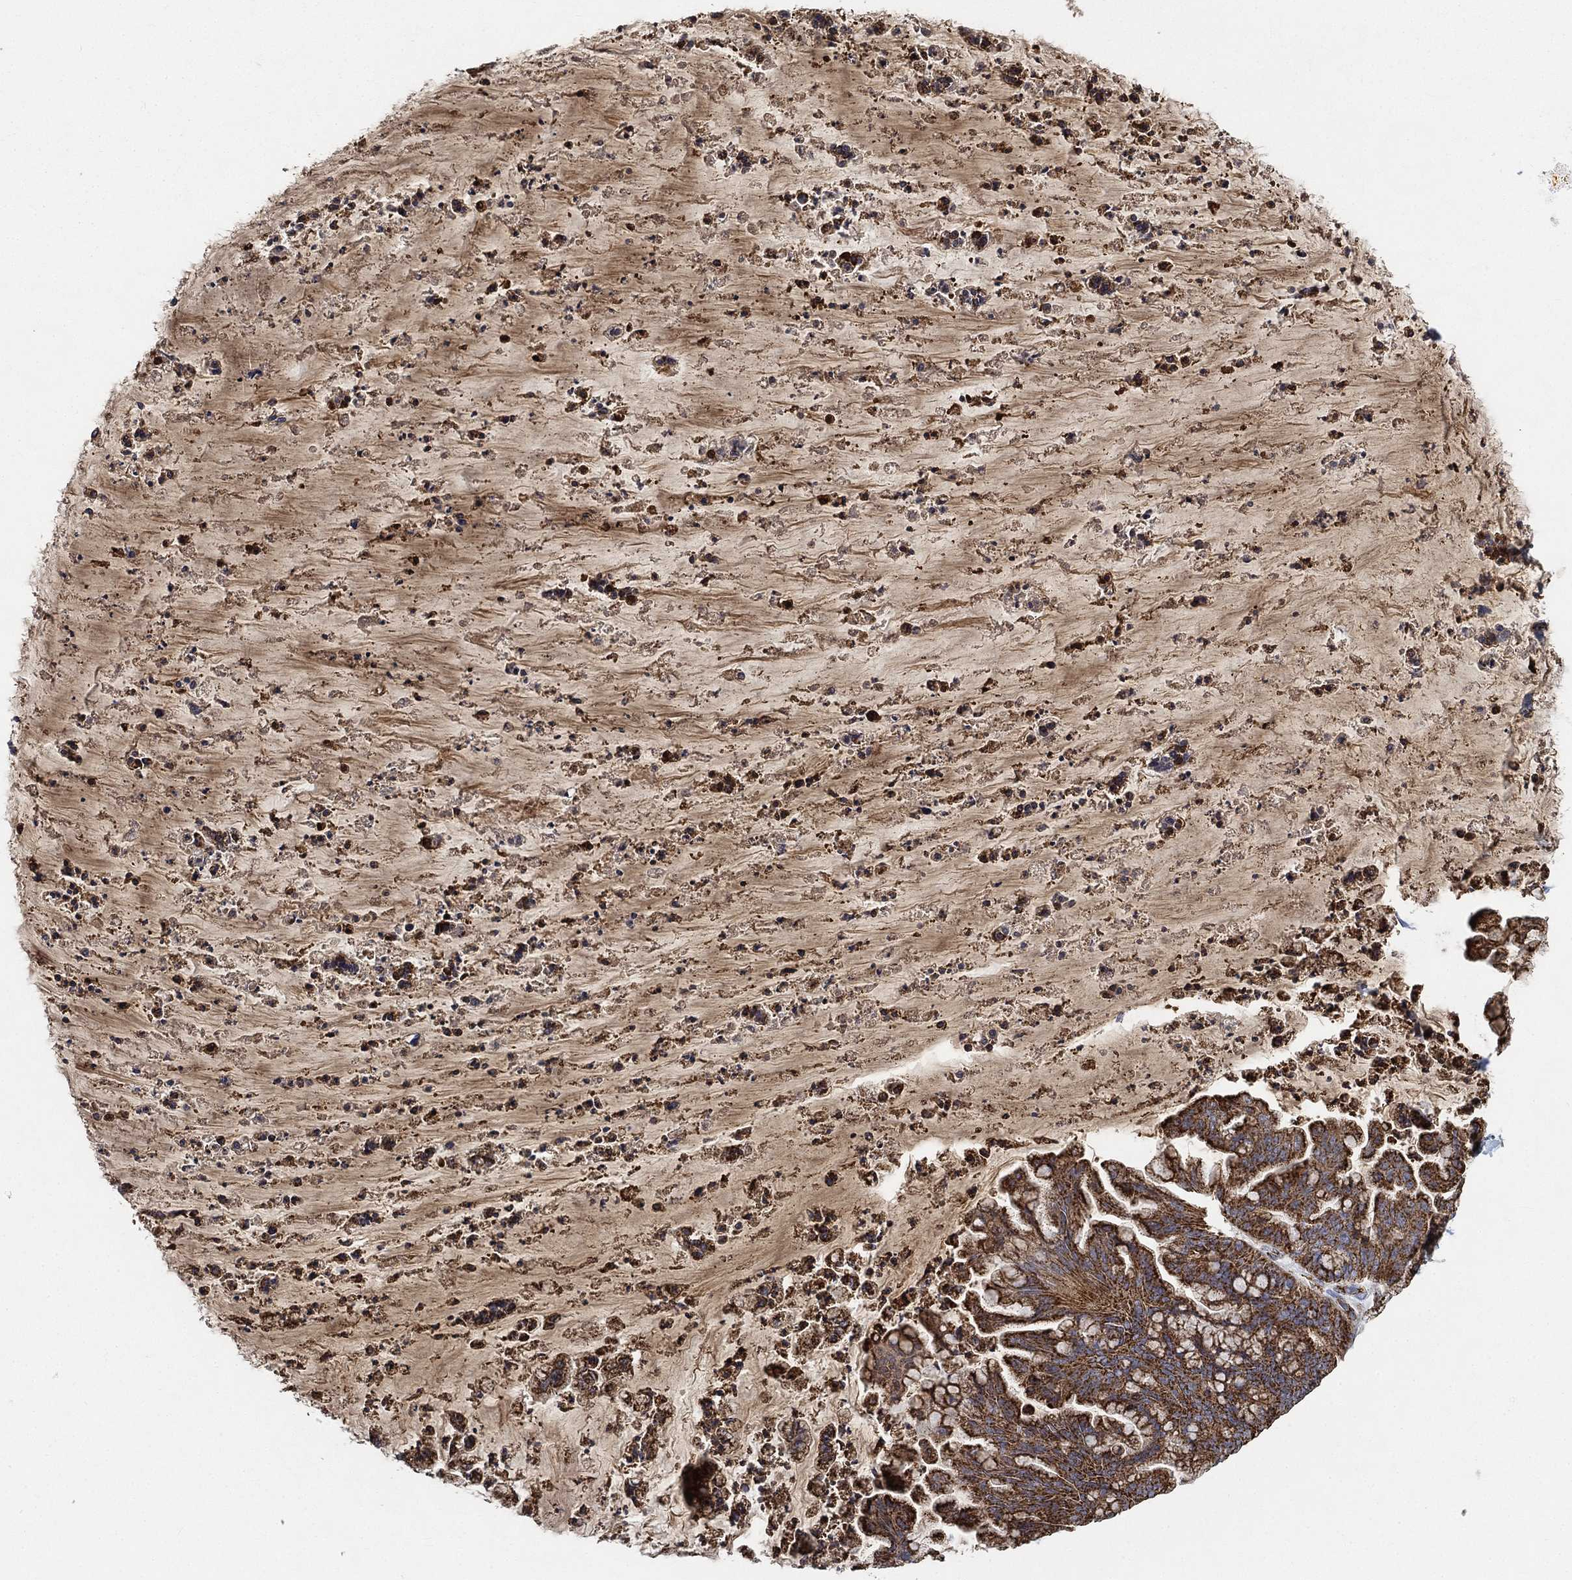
{"staining": {"intensity": "strong", "quantity": ">75%", "location": "cytoplasmic/membranous"}, "tissue": "ovarian cancer", "cell_type": "Tumor cells", "image_type": "cancer", "snomed": [{"axis": "morphology", "description": "Cystadenocarcinoma, mucinous, NOS"}, {"axis": "topography", "description": "Ovary"}], "caption": "A brown stain labels strong cytoplasmic/membranous staining of a protein in human ovarian cancer (mucinous cystadenocarcinoma) tumor cells.", "gene": "SLC38A7", "patient": {"sex": "female", "age": 67}}